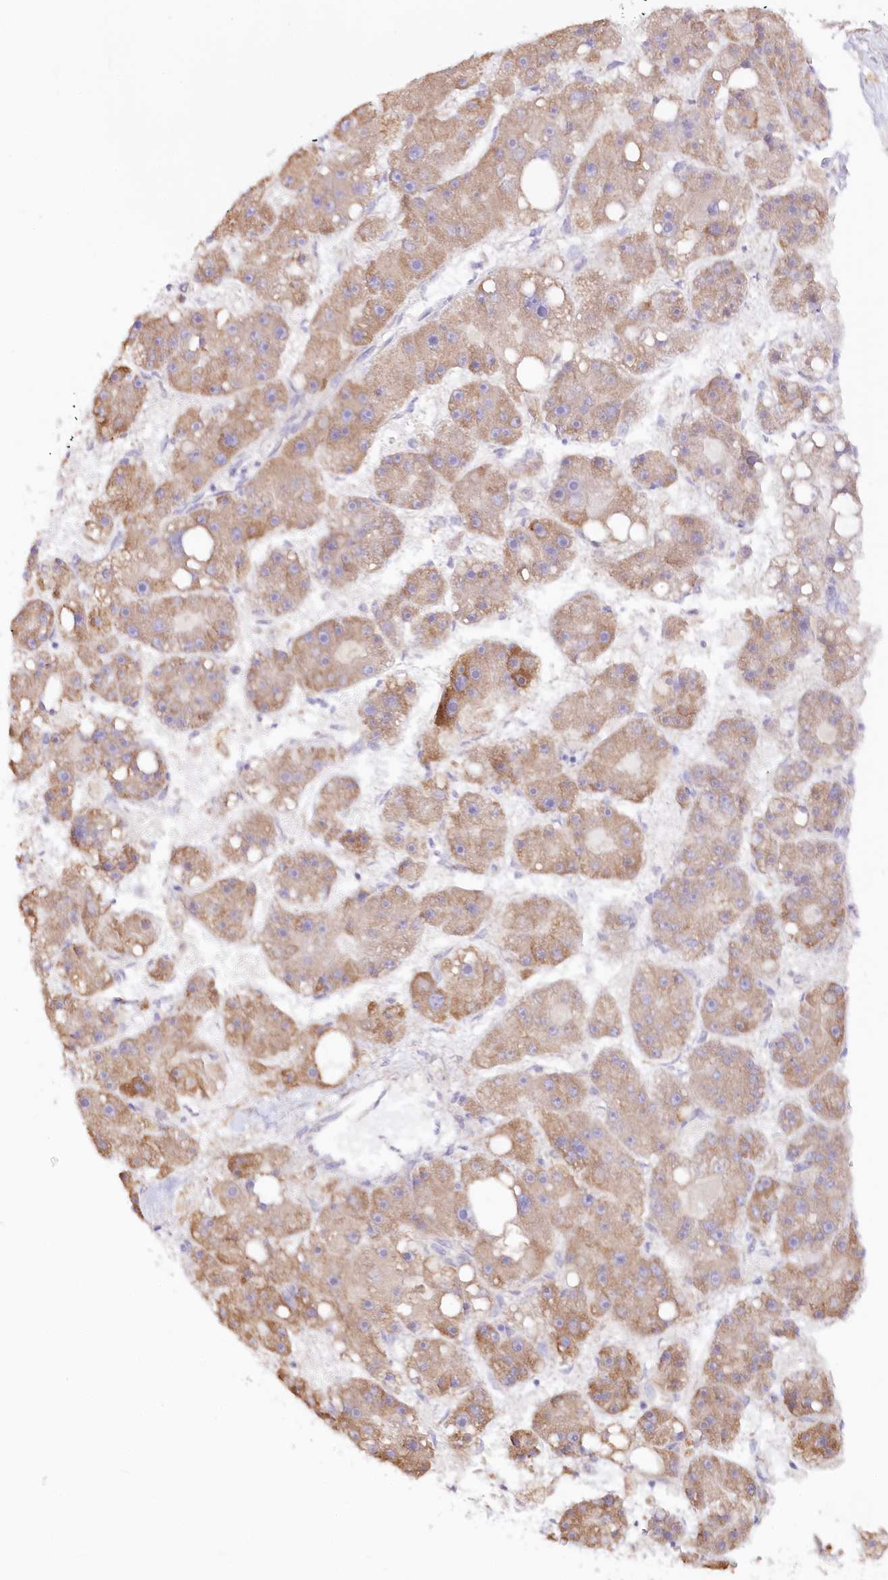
{"staining": {"intensity": "moderate", "quantity": "25%-75%", "location": "cytoplasmic/membranous"}, "tissue": "liver cancer", "cell_type": "Tumor cells", "image_type": "cancer", "snomed": [{"axis": "morphology", "description": "Carcinoma, Hepatocellular, NOS"}, {"axis": "topography", "description": "Liver"}], "caption": "Protein staining of liver hepatocellular carcinoma tissue exhibits moderate cytoplasmic/membranous staining in approximately 25%-75% of tumor cells.", "gene": "PAIP2", "patient": {"sex": "female", "age": 61}}